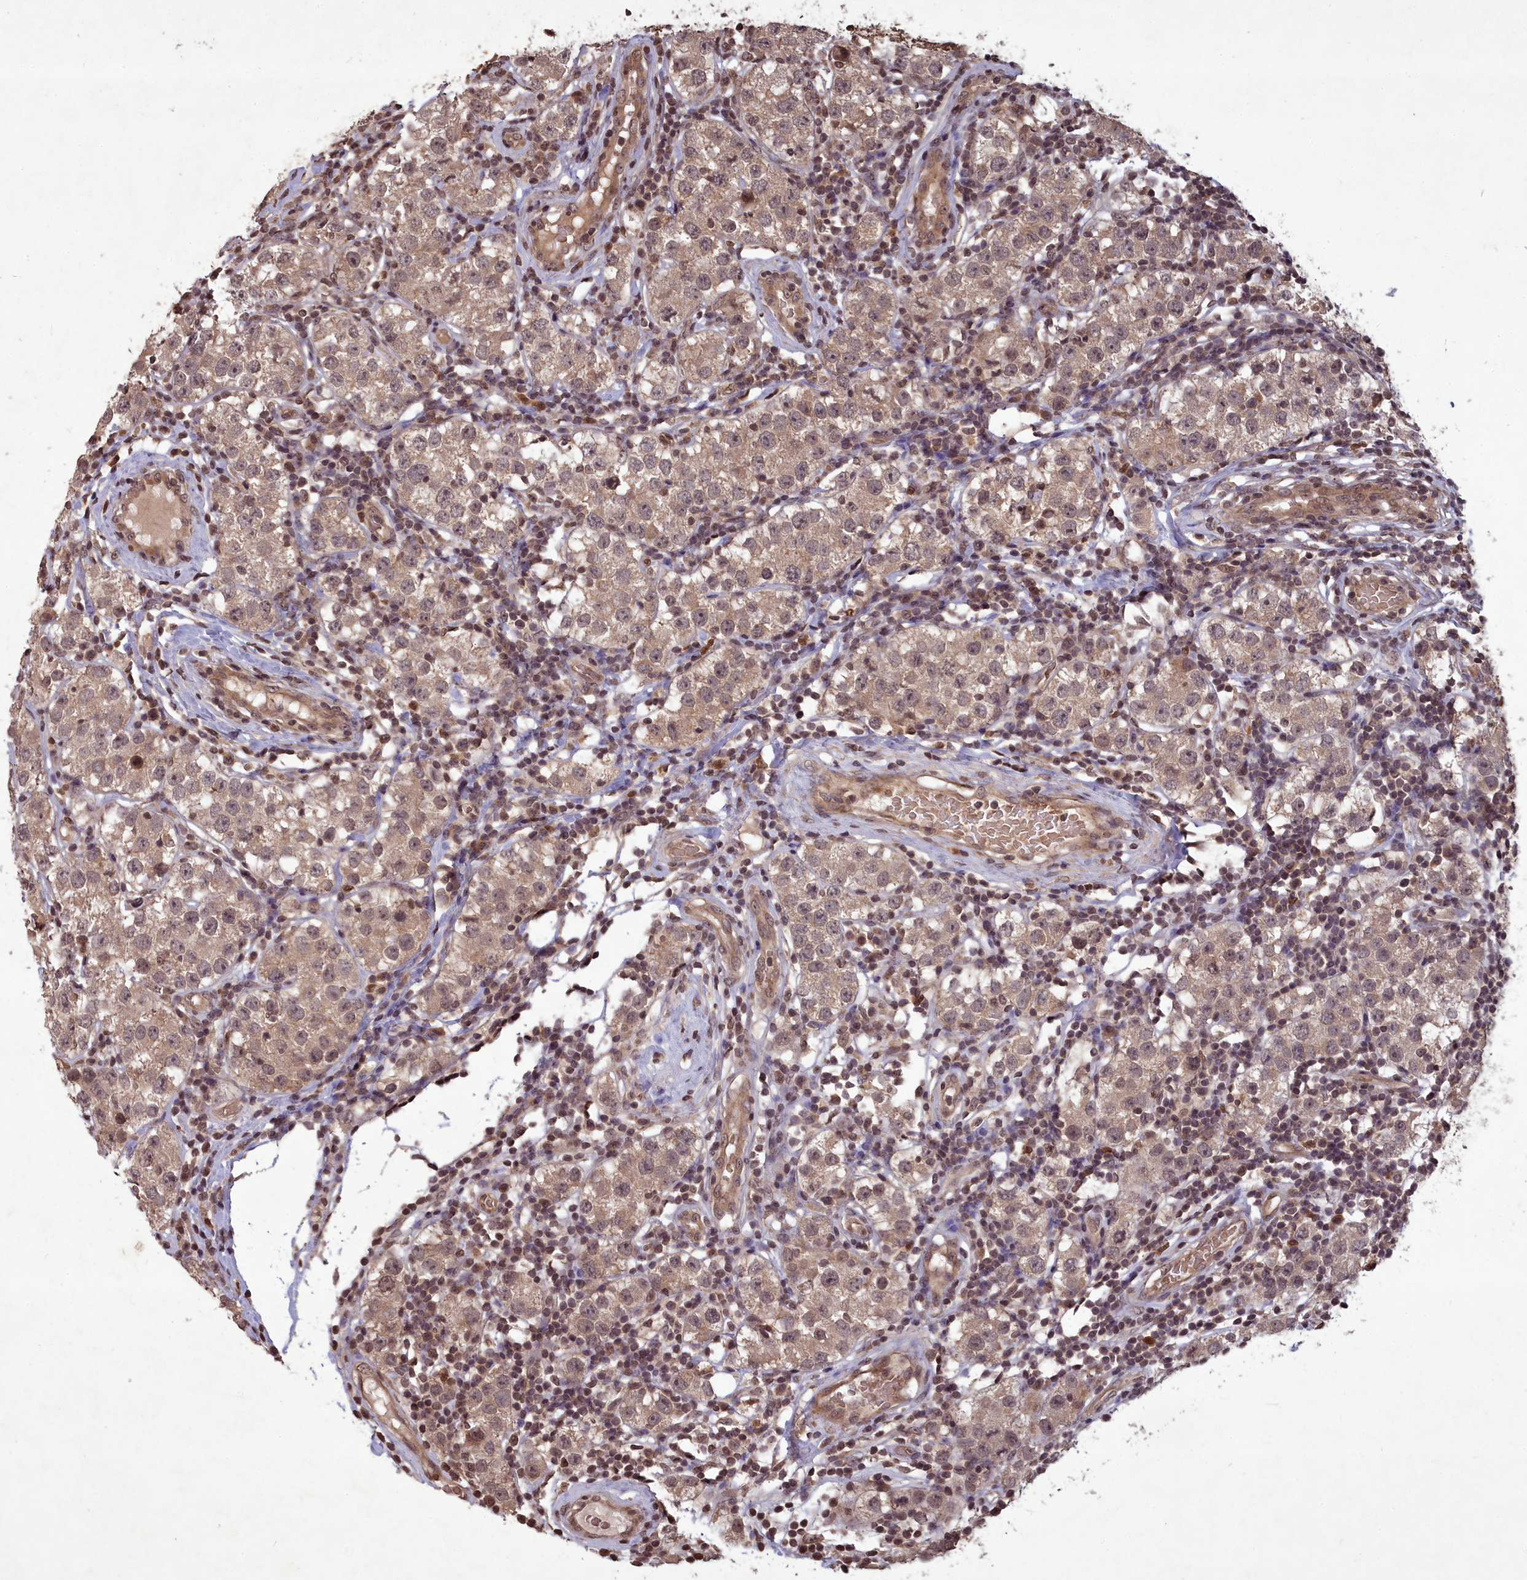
{"staining": {"intensity": "weak", "quantity": ">75%", "location": "cytoplasmic/membranous,nuclear"}, "tissue": "testis cancer", "cell_type": "Tumor cells", "image_type": "cancer", "snomed": [{"axis": "morphology", "description": "Seminoma, NOS"}, {"axis": "topography", "description": "Testis"}], "caption": "Seminoma (testis) stained with a brown dye shows weak cytoplasmic/membranous and nuclear positive expression in about >75% of tumor cells.", "gene": "SRMS", "patient": {"sex": "male", "age": 34}}